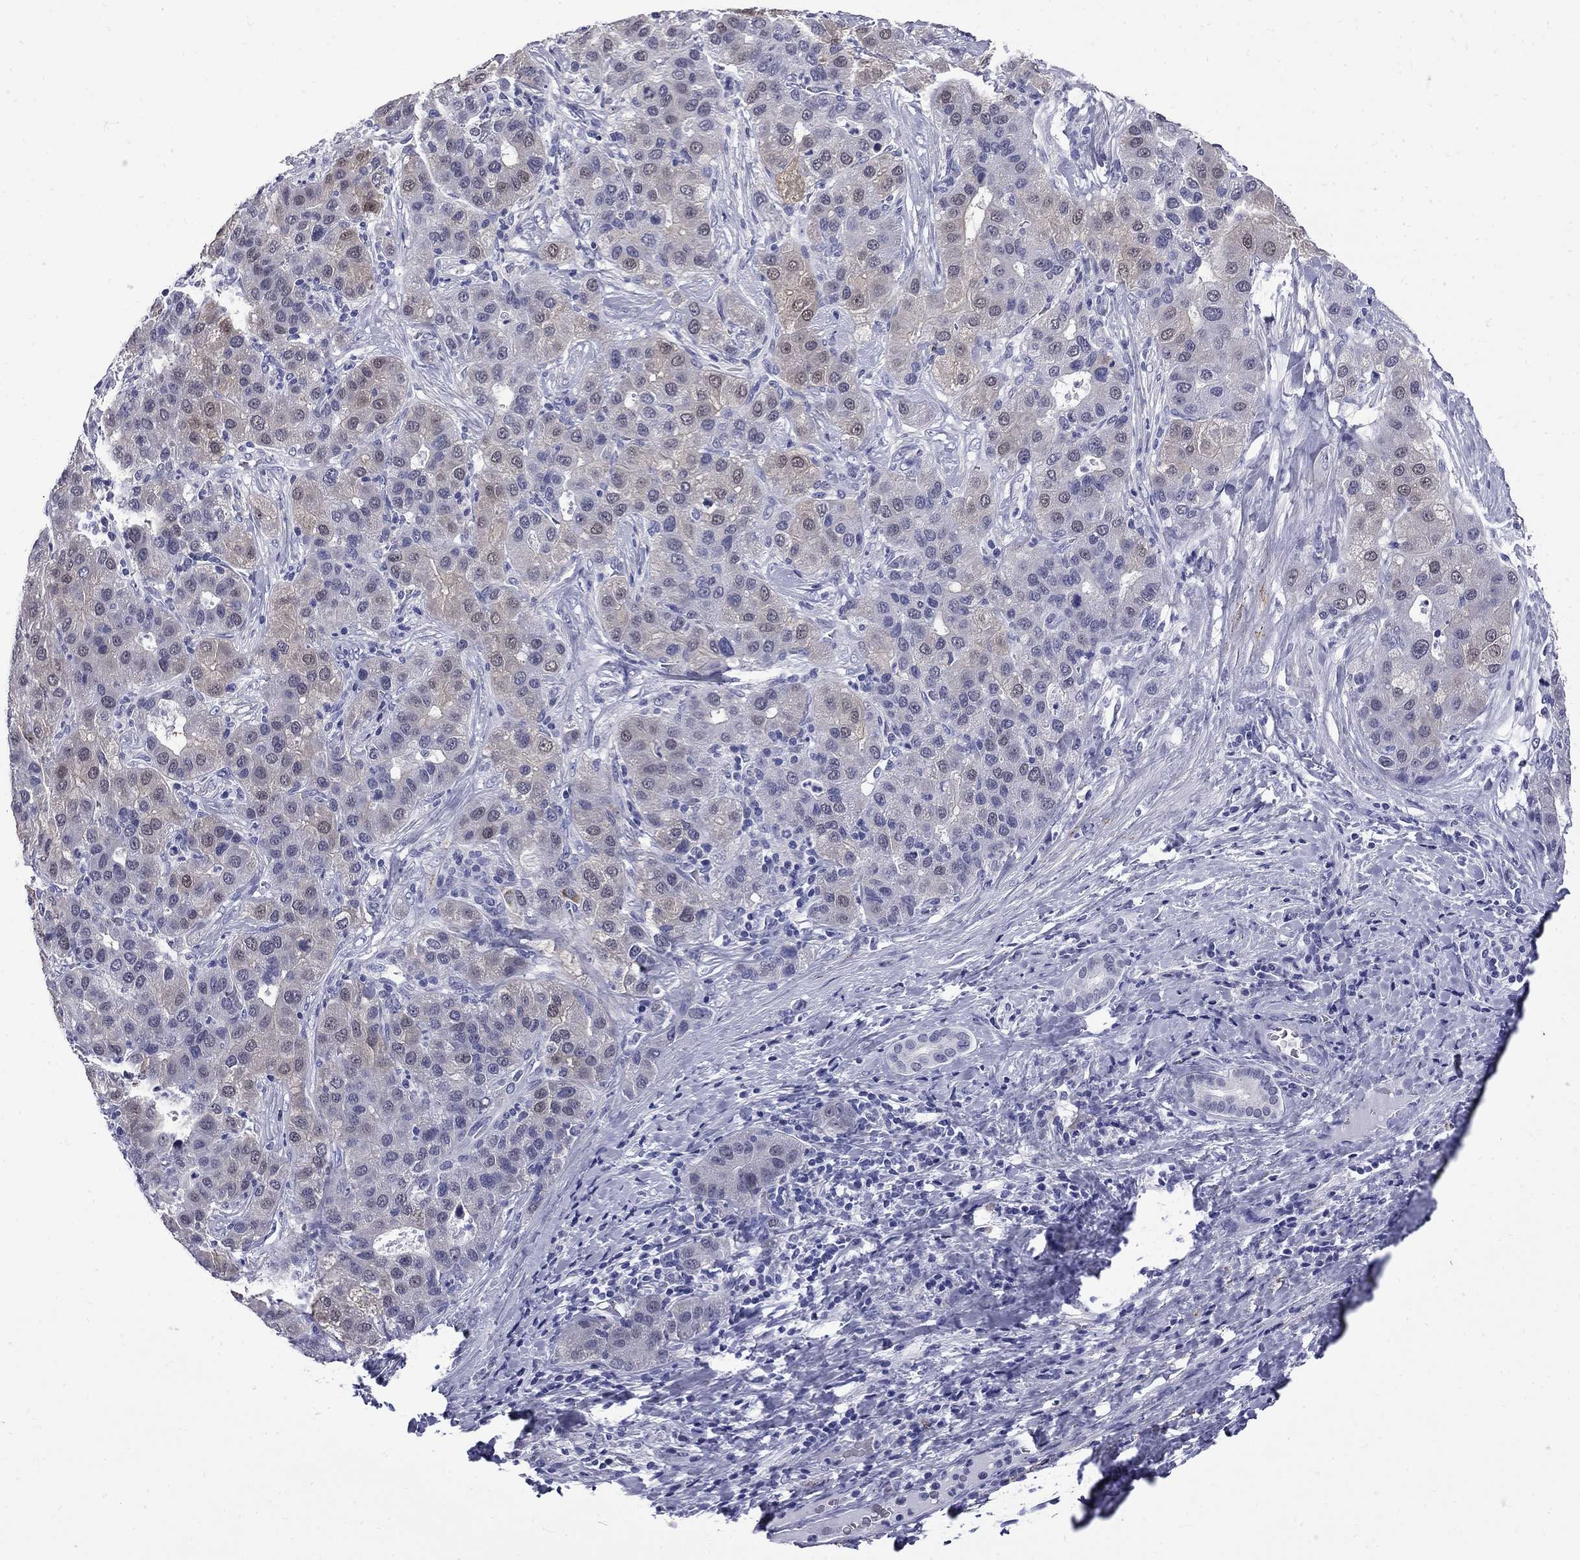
{"staining": {"intensity": "weak", "quantity": "<25%", "location": "cytoplasmic/membranous"}, "tissue": "liver cancer", "cell_type": "Tumor cells", "image_type": "cancer", "snomed": [{"axis": "morphology", "description": "Carcinoma, Hepatocellular, NOS"}, {"axis": "topography", "description": "Liver"}], "caption": "A micrograph of human liver cancer is negative for staining in tumor cells.", "gene": "MGARP", "patient": {"sex": "male", "age": 65}}